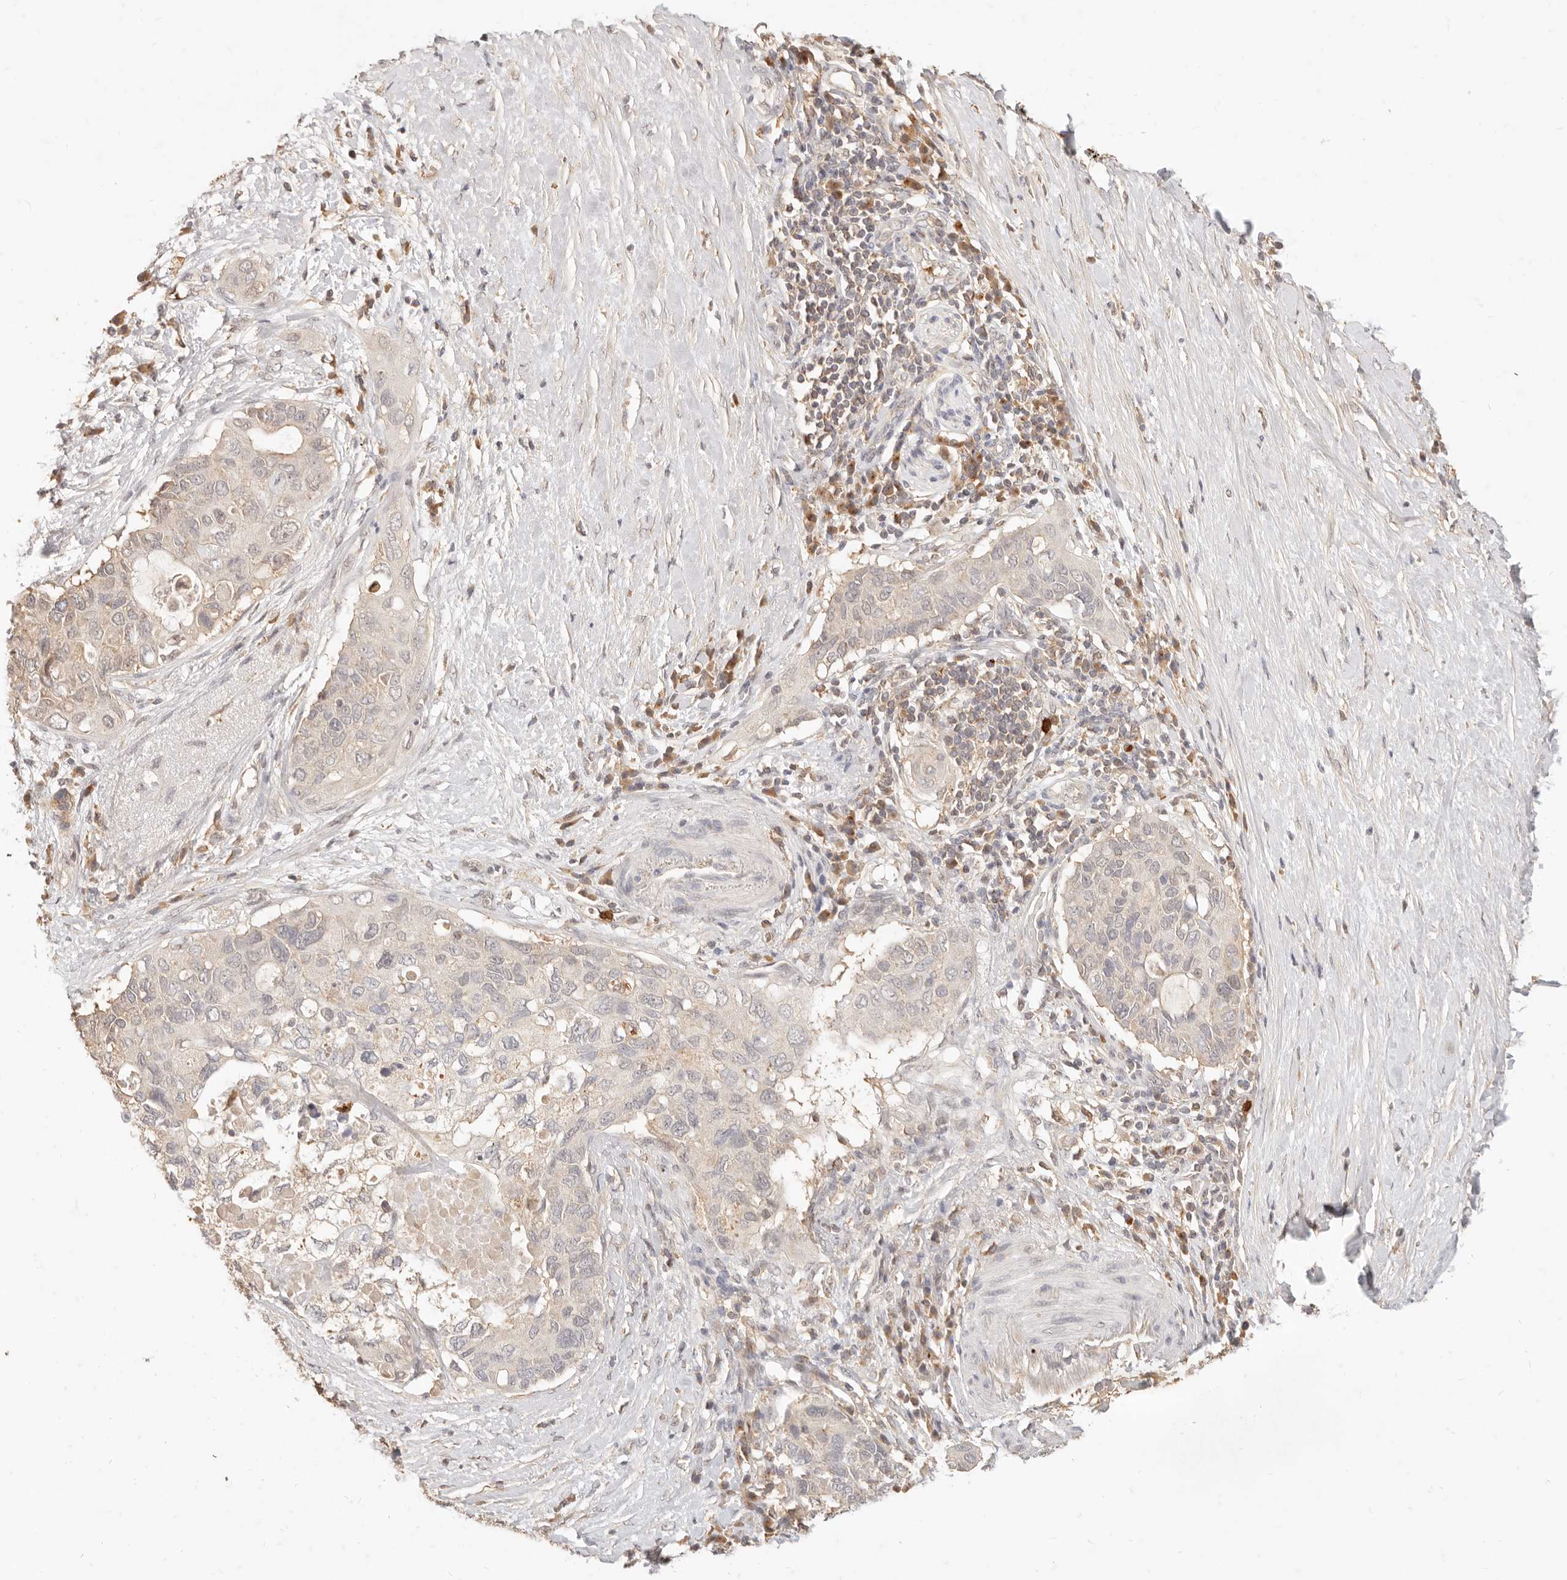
{"staining": {"intensity": "negative", "quantity": "none", "location": "none"}, "tissue": "pancreatic cancer", "cell_type": "Tumor cells", "image_type": "cancer", "snomed": [{"axis": "morphology", "description": "Adenocarcinoma, NOS"}, {"axis": "topography", "description": "Pancreas"}], "caption": "Immunohistochemistry (IHC) of human pancreatic cancer exhibits no positivity in tumor cells.", "gene": "TMTC2", "patient": {"sex": "female", "age": 56}}